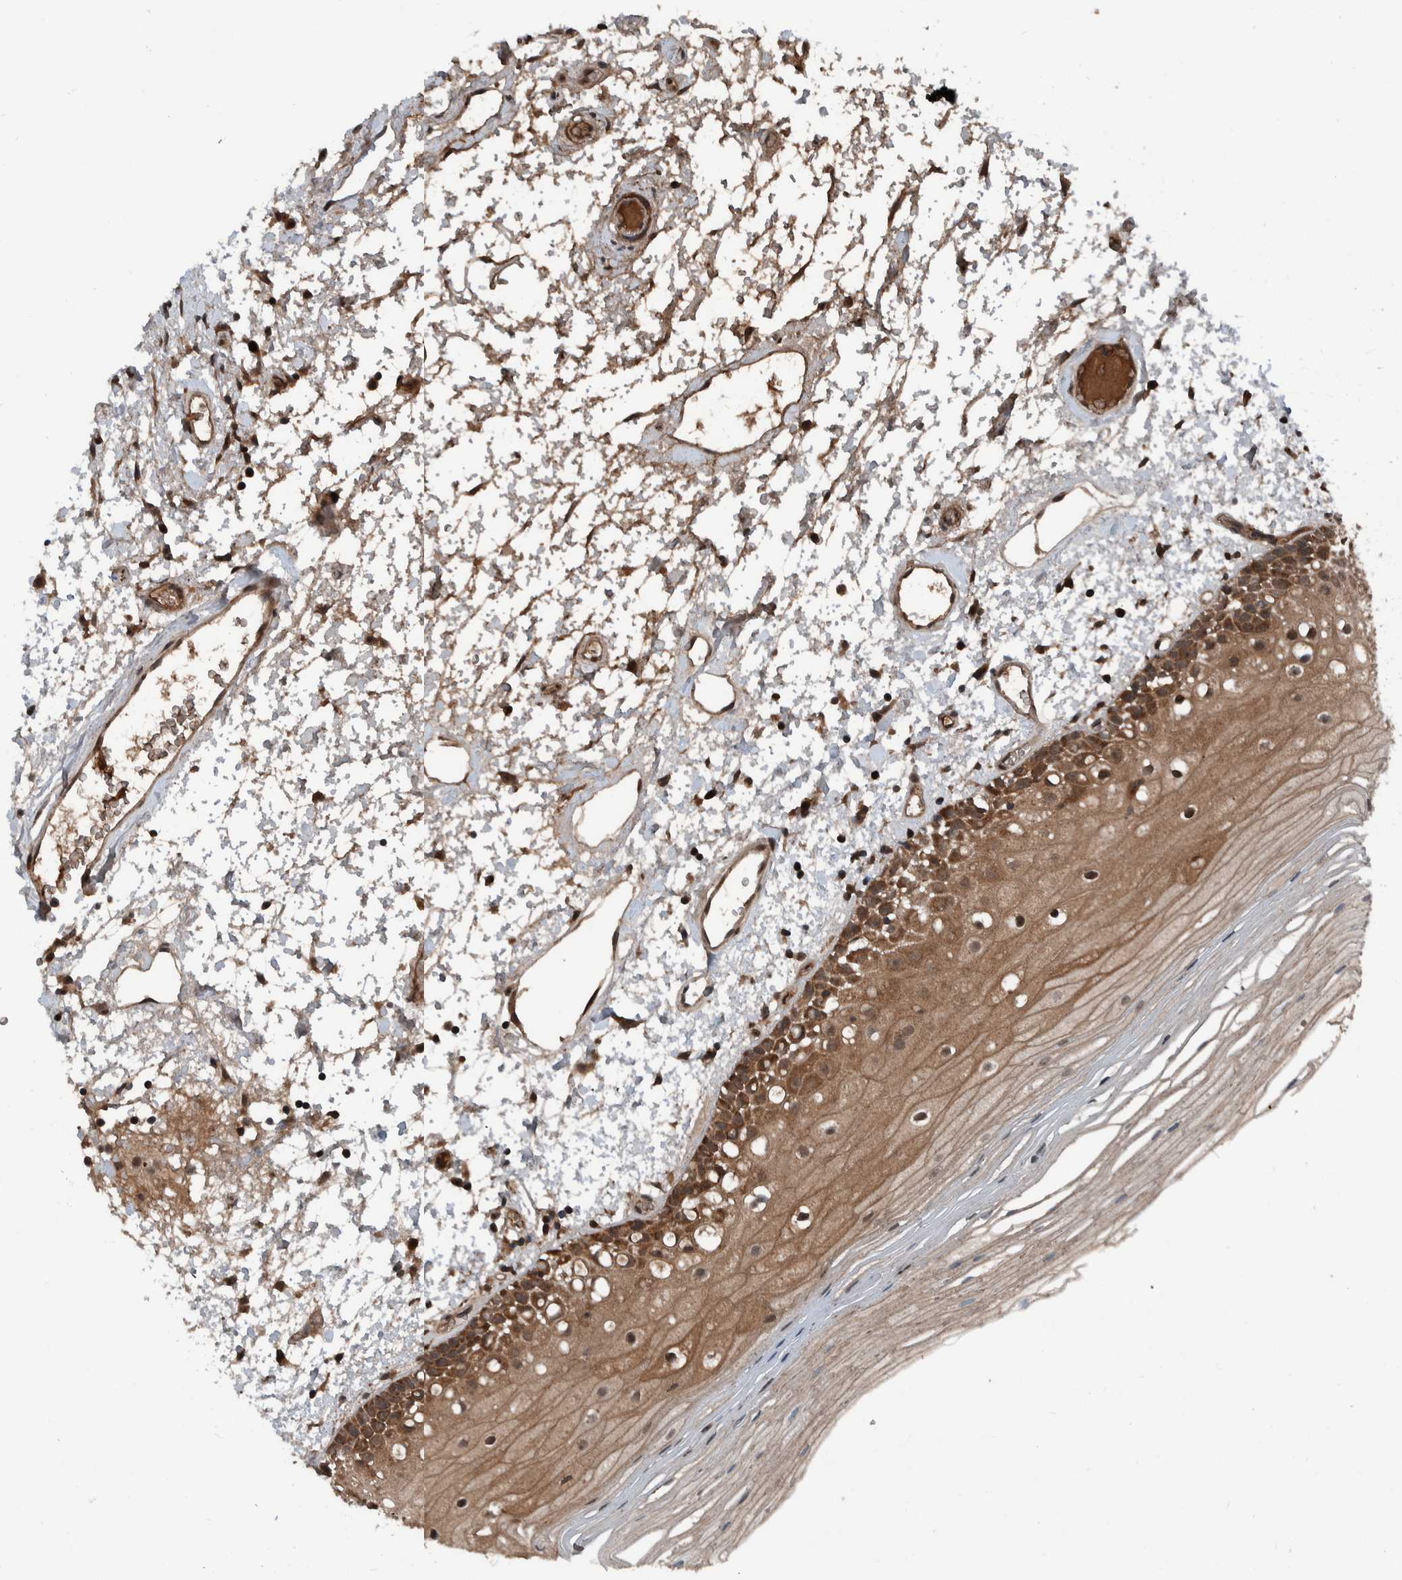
{"staining": {"intensity": "moderate", "quantity": ">75%", "location": "cytoplasmic/membranous"}, "tissue": "oral mucosa", "cell_type": "Squamous epithelial cells", "image_type": "normal", "snomed": [{"axis": "morphology", "description": "Normal tissue, NOS"}, {"axis": "topography", "description": "Oral tissue"}], "caption": "The micrograph displays staining of unremarkable oral mucosa, revealing moderate cytoplasmic/membranous protein staining (brown color) within squamous epithelial cells. The staining was performed using DAB, with brown indicating positive protein expression. Nuclei are stained blue with hematoxylin.", "gene": "CUEDC1", "patient": {"sex": "male", "age": 52}}